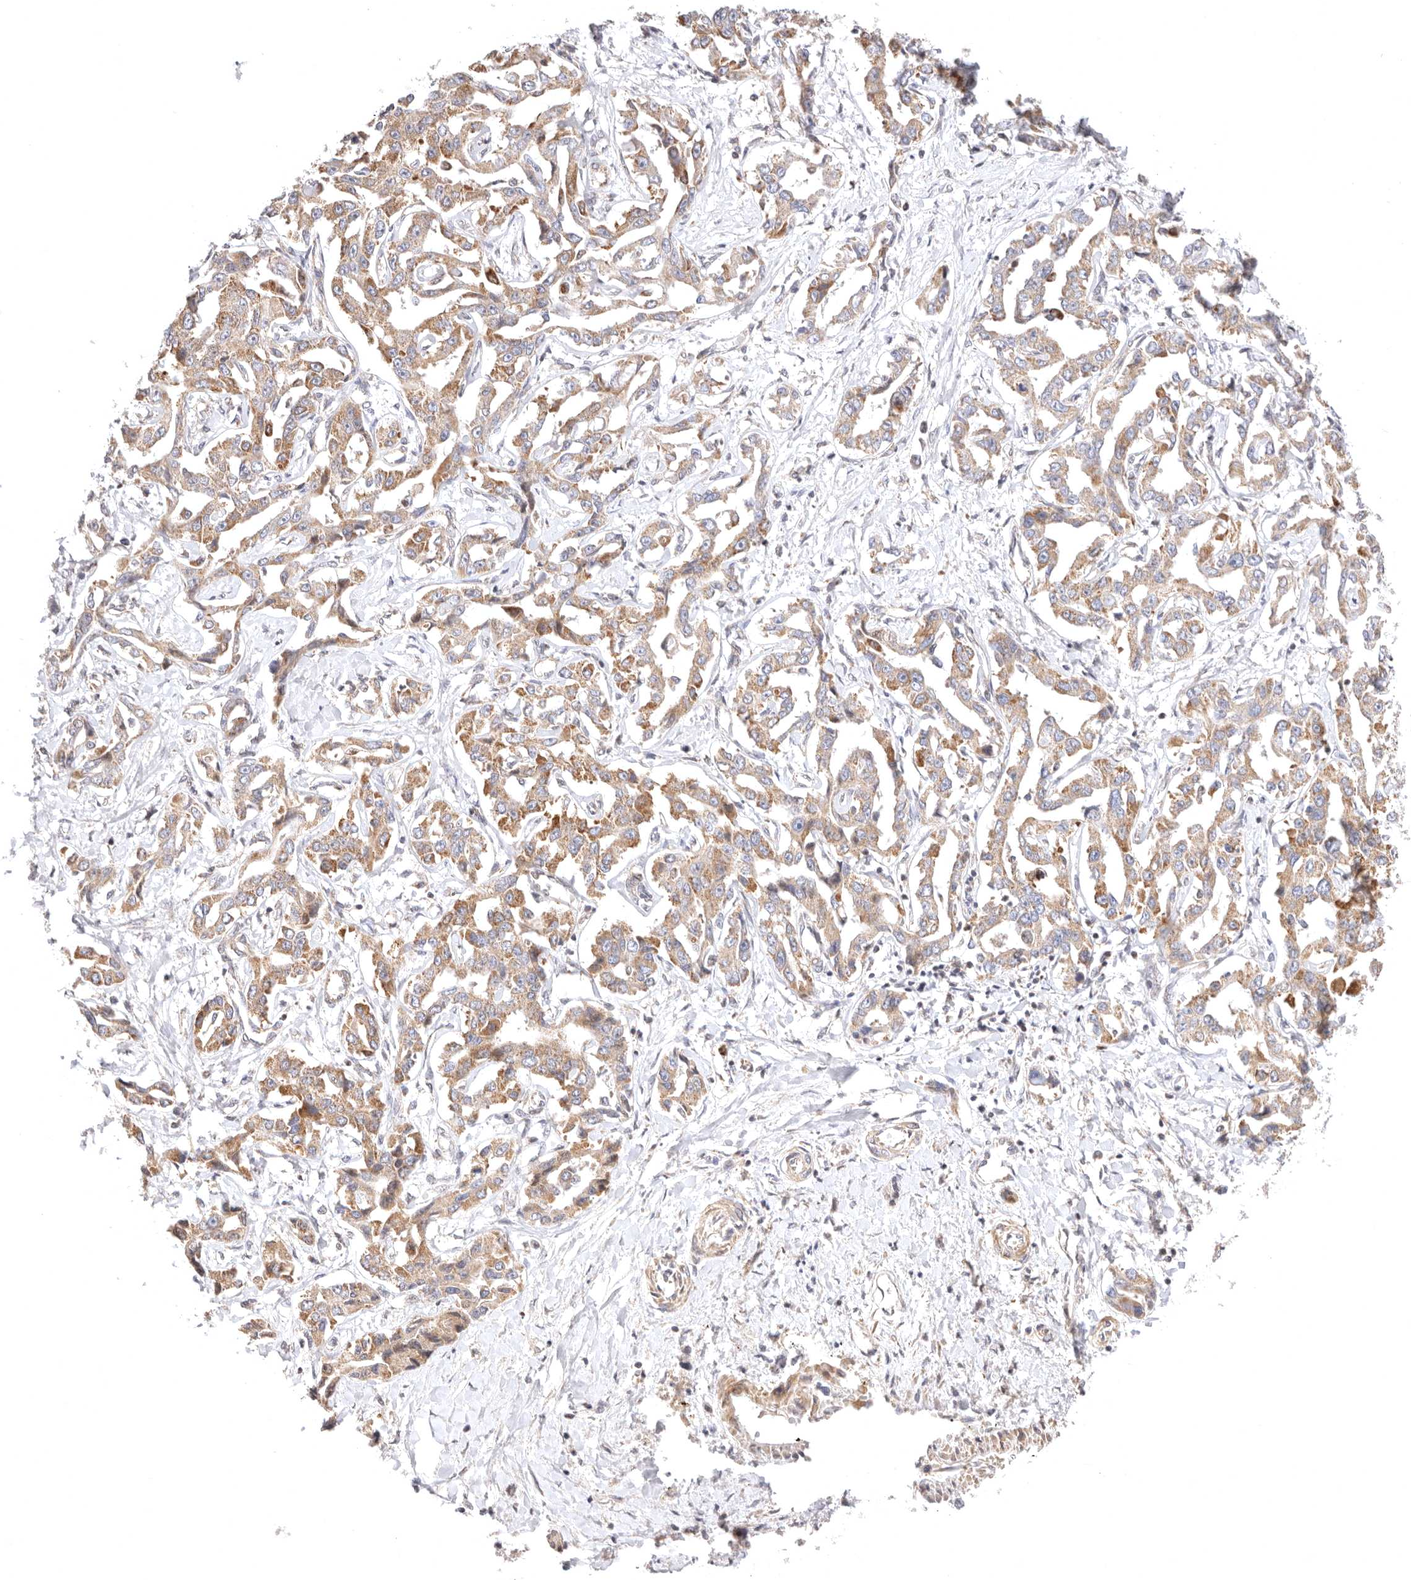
{"staining": {"intensity": "moderate", "quantity": ">75%", "location": "cytoplasmic/membranous"}, "tissue": "liver cancer", "cell_type": "Tumor cells", "image_type": "cancer", "snomed": [{"axis": "morphology", "description": "Cholangiocarcinoma"}, {"axis": "topography", "description": "Liver"}], "caption": "Brown immunohistochemical staining in cholangiocarcinoma (liver) demonstrates moderate cytoplasmic/membranous expression in about >75% of tumor cells.", "gene": "KCMF1", "patient": {"sex": "male", "age": 59}}